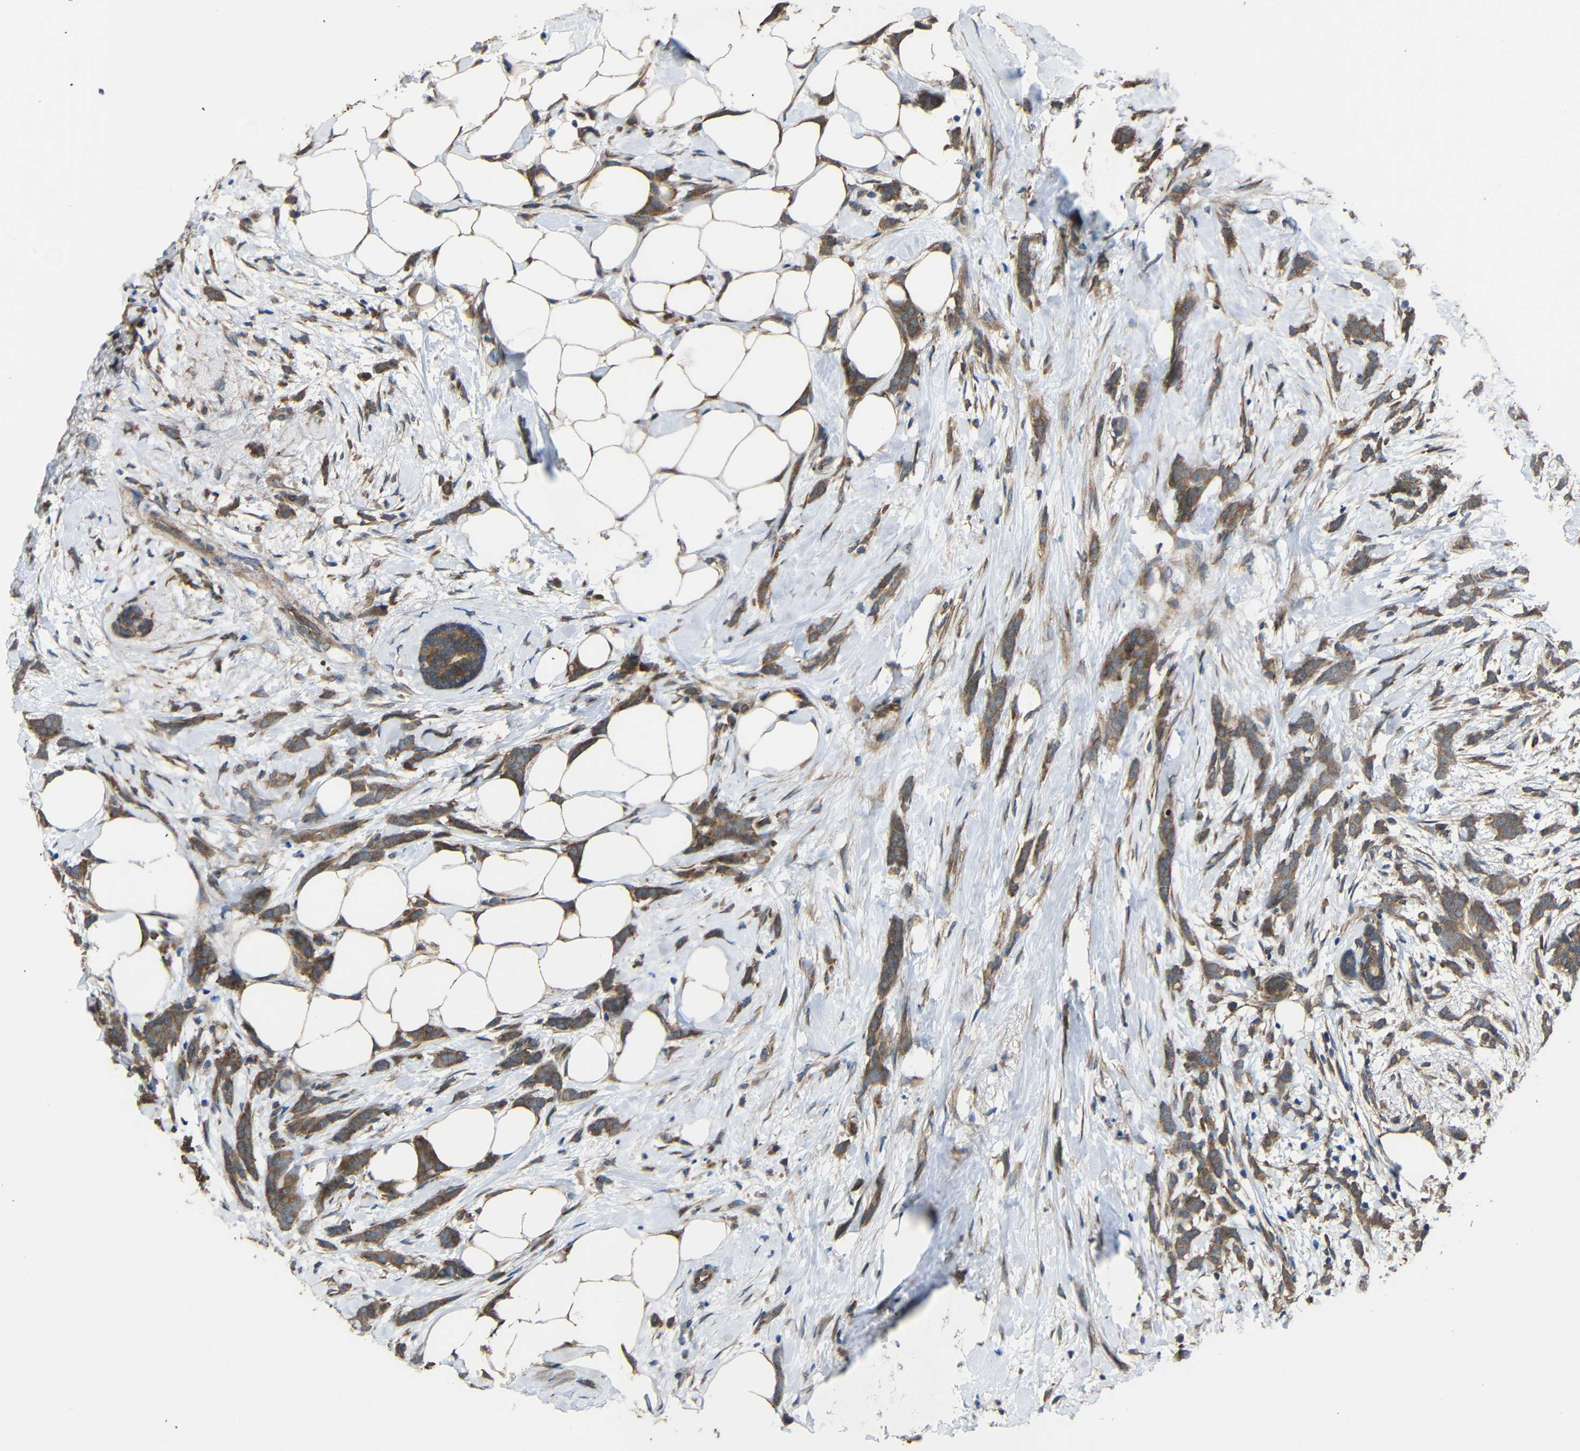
{"staining": {"intensity": "moderate", "quantity": ">75%", "location": "cytoplasmic/membranous"}, "tissue": "breast cancer", "cell_type": "Tumor cells", "image_type": "cancer", "snomed": [{"axis": "morphology", "description": "Lobular carcinoma, in situ"}, {"axis": "morphology", "description": "Lobular carcinoma"}, {"axis": "topography", "description": "Breast"}], "caption": "Human breast cancer (lobular carcinoma) stained with a brown dye reveals moderate cytoplasmic/membranous positive expression in about >75% of tumor cells.", "gene": "CHST9", "patient": {"sex": "female", "age": 41}}